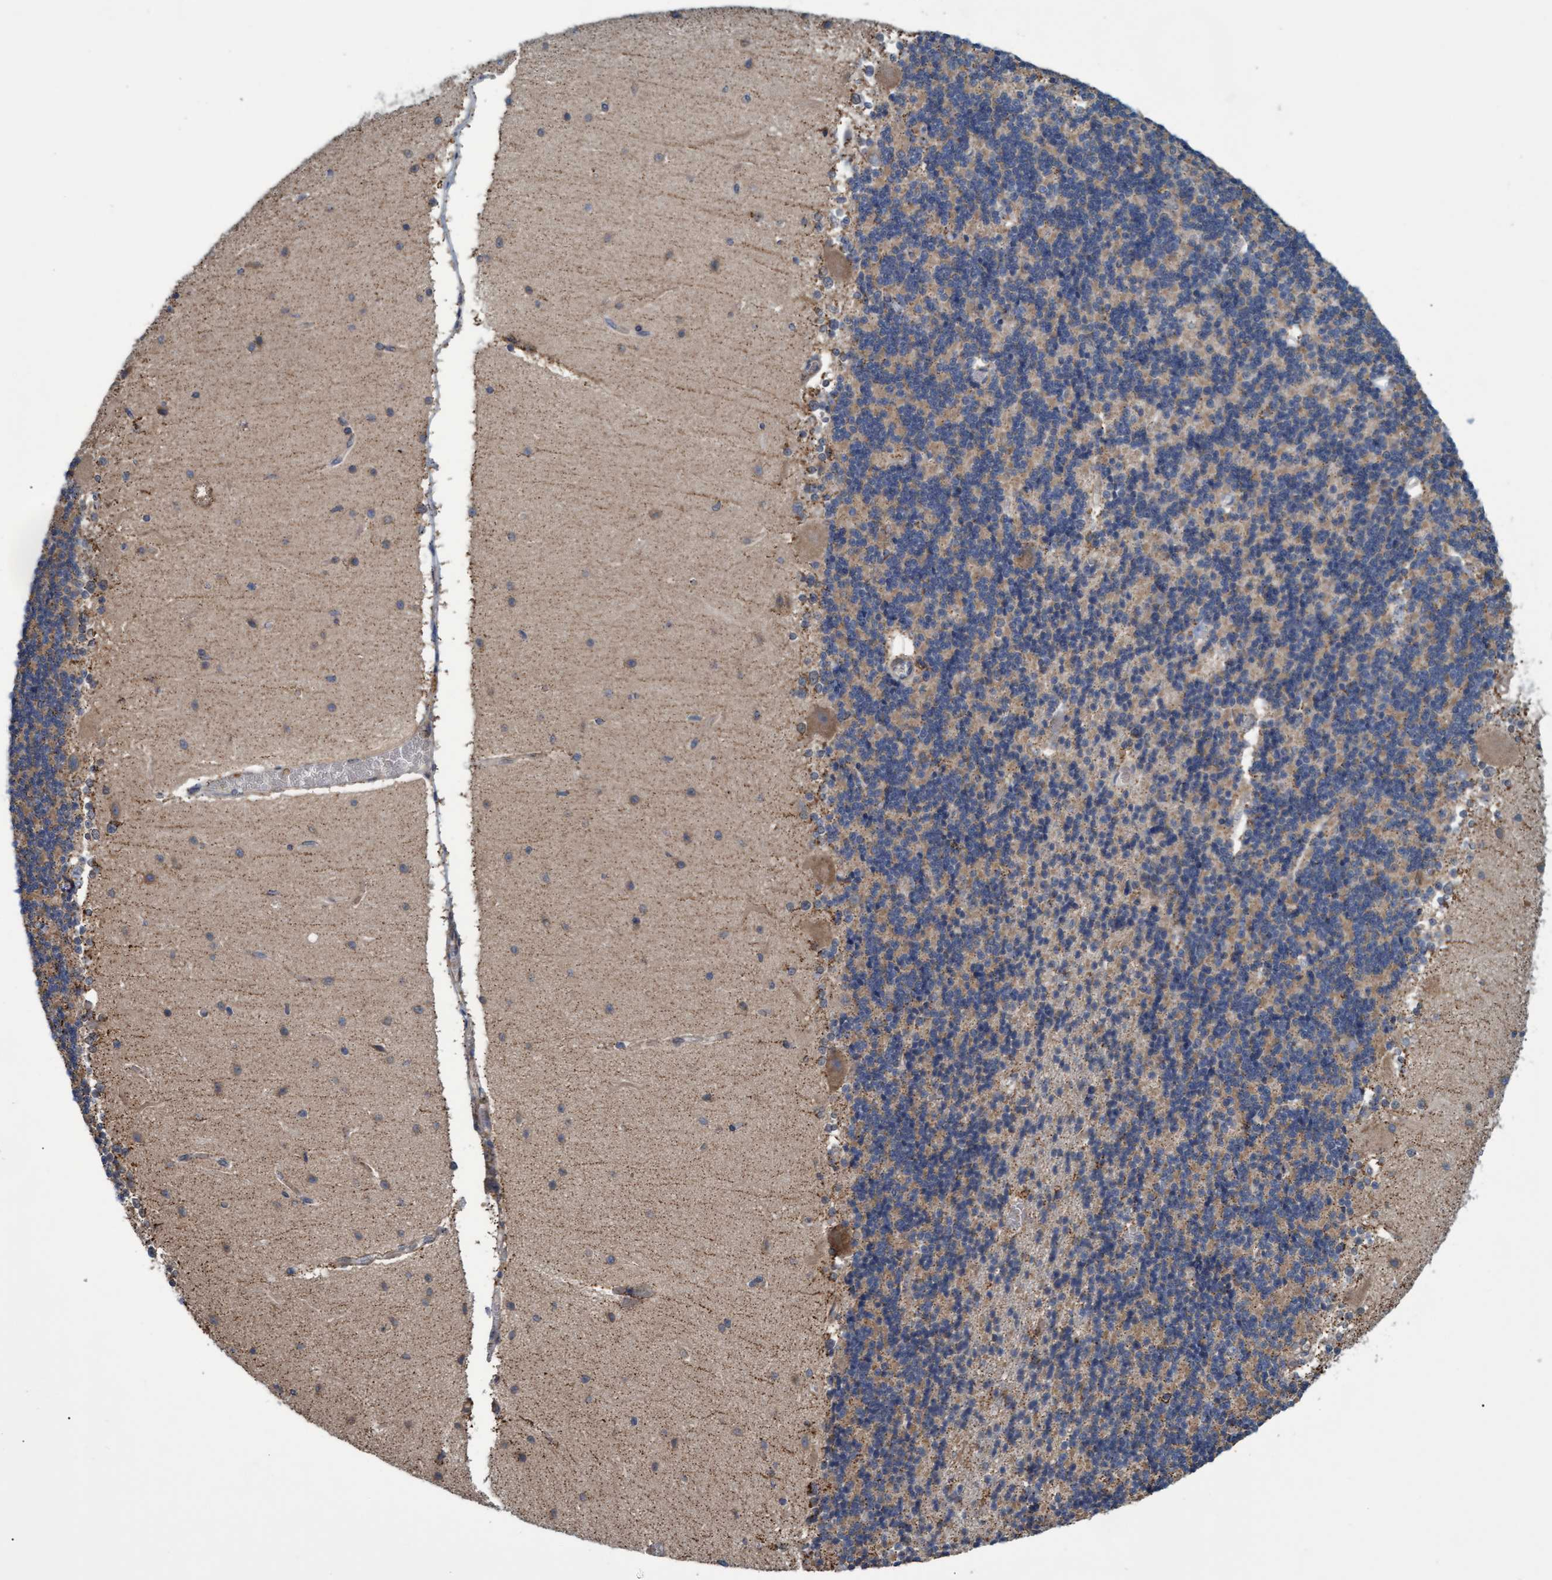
{"staining": {"intensity": "weak", "quantity": ">75%", "location": "cytoplasmic/membranous"}, "tissue": "cerebellum", "cell_type": "Cells in granular layer", "image_type": "normal", "snomed": [{"axis": "morphology", "description": "Normal tissue, NOS"}, {"axis": "topography", "description": "Cerebellum"}], "caption": "Immunohistochemical staining of benign human cerebellum displays weak cytoplasmic/membranous protein positivity in about >75% of cells in granular layer. (Brightfield microscopy of DAB IHC at high magnification).", "gene": "NAA15", "patient": {"sex": "female", "age": 54}}